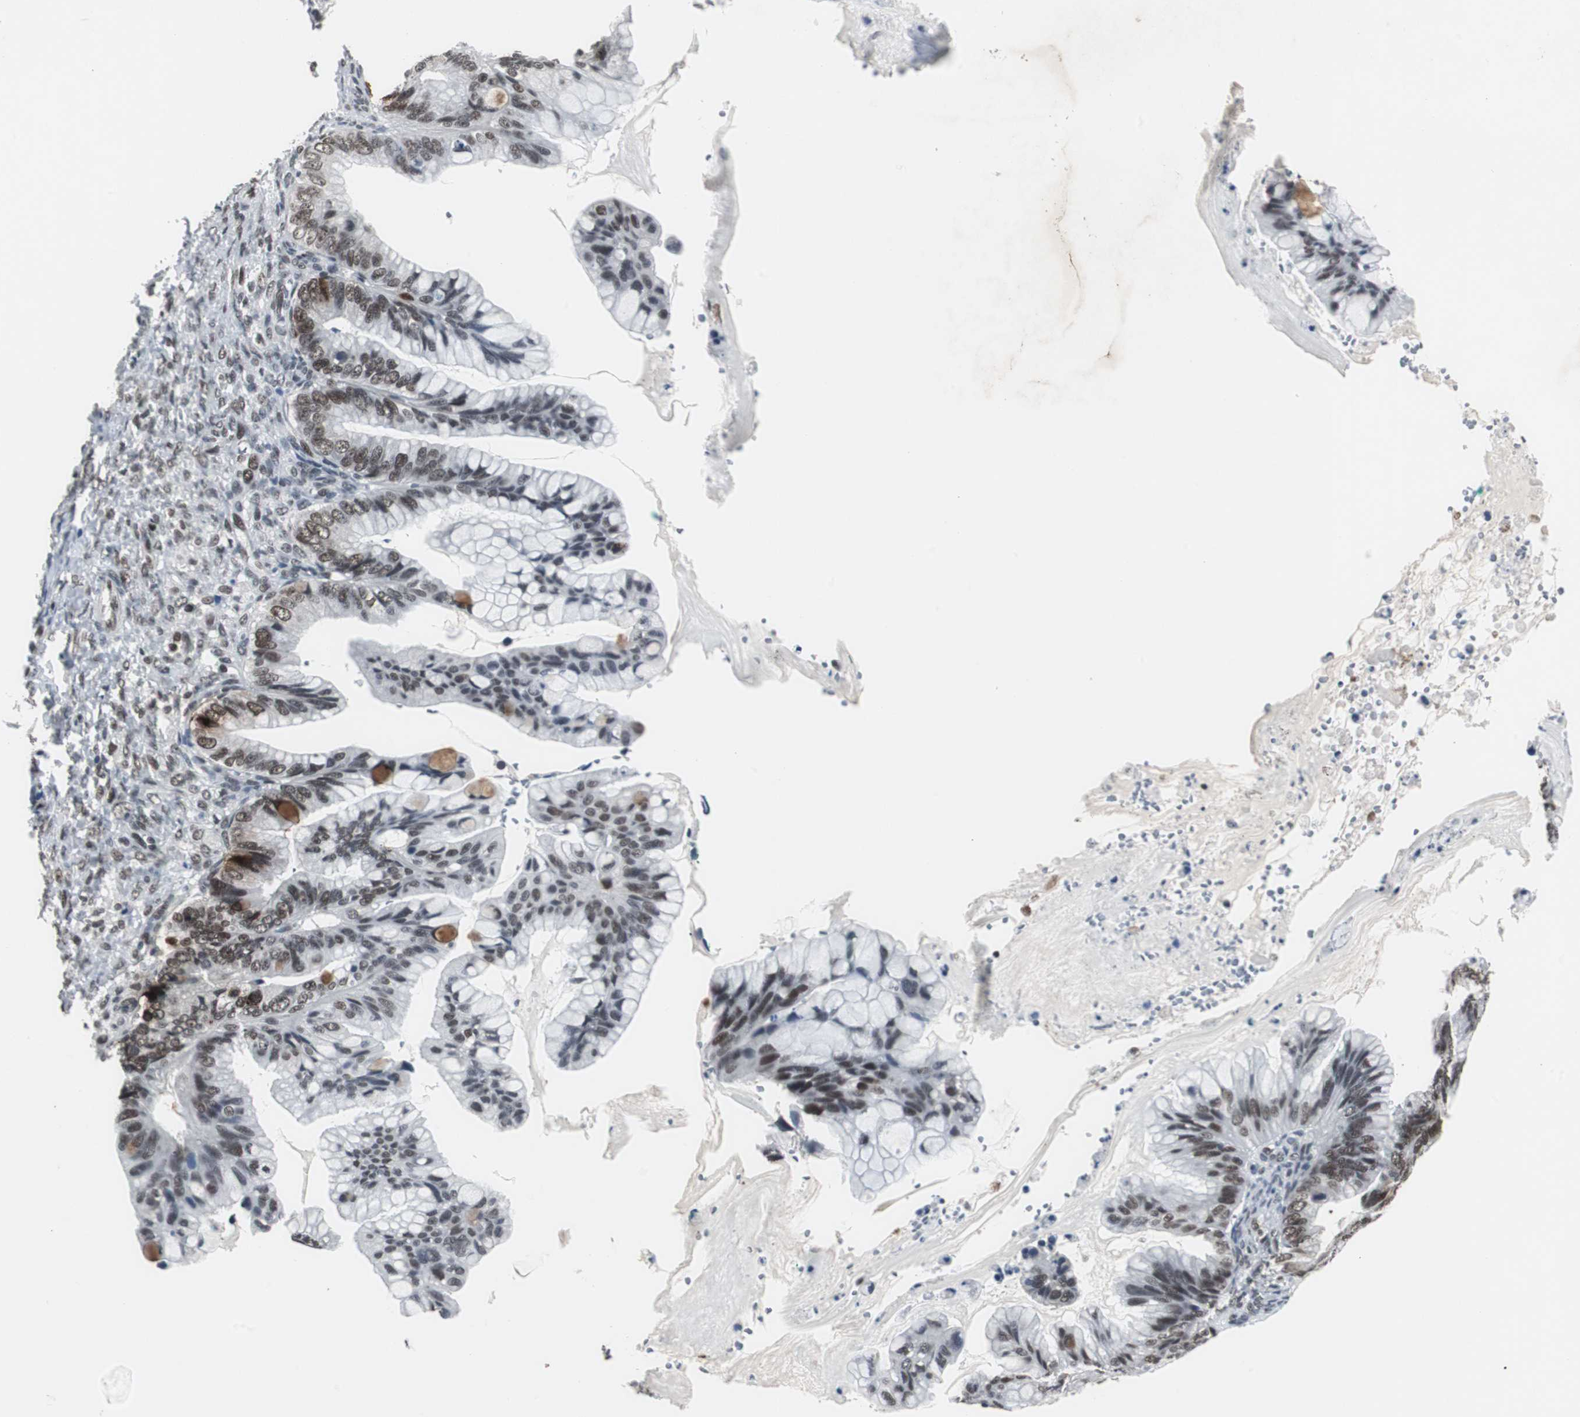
{"staining": {"intensity": "moderate", "quantity": "25%-75%", "location": "nuclear"}, "tissue": "ovarian cancer", "cell_type": "Tumor cells", "image_type": "cancer", "snomed": [{"axis": "morphology", "description": "Cystadenocarcinoma, mucinous, NOS"}, {"axis": "topography", "description": "Ovary"}], "caption": "Immunohistochemical staining of human ovarian mucinous cystadenocarcinoma displays moderate nuclear protein staining in approximately 25%-75% of tumor cells.", "gene": "RAD9A", "patient": {"sex": "female", "age": 36}}